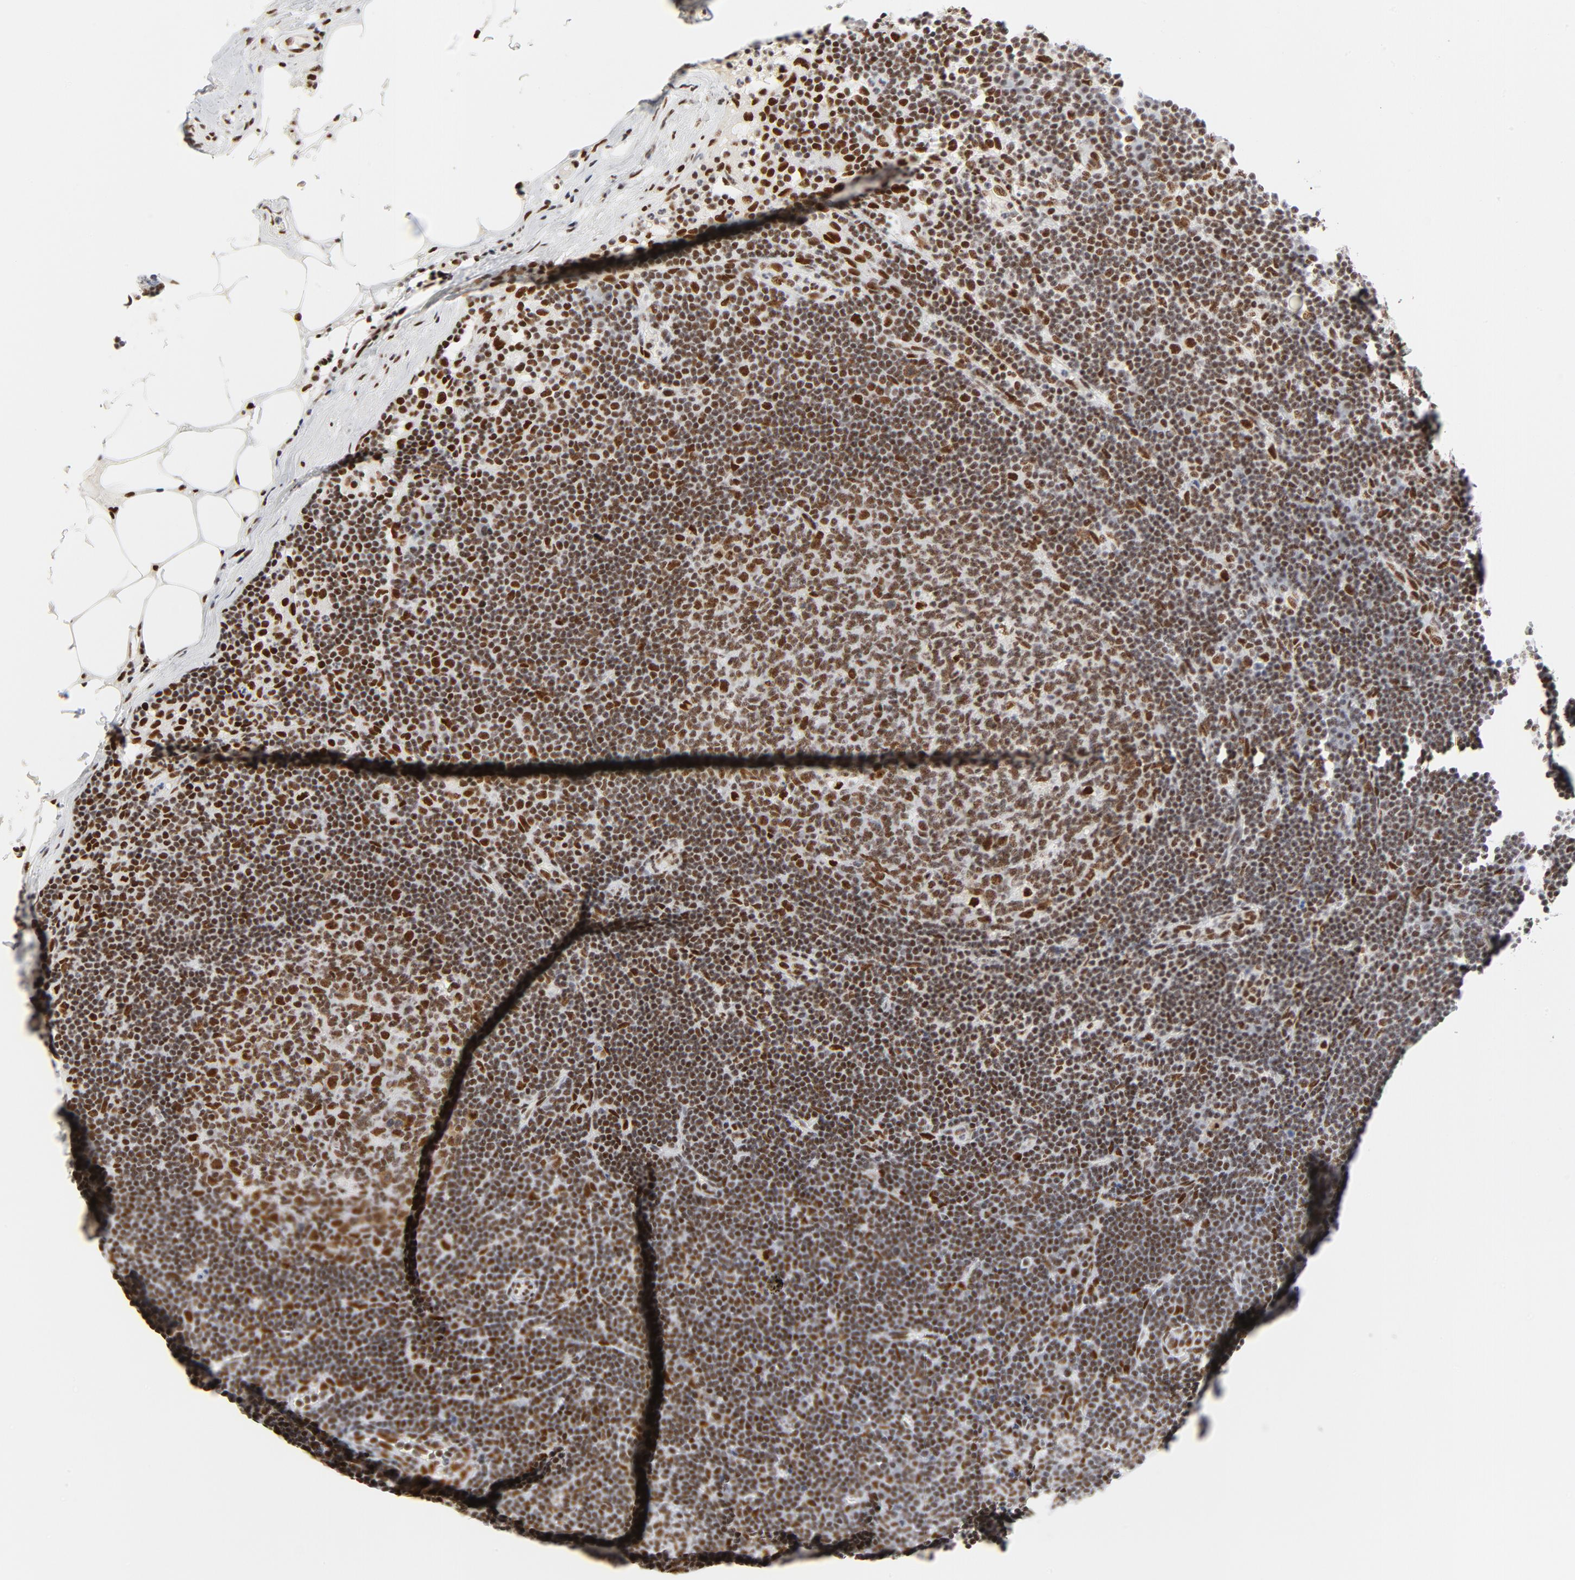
{"staining": {"intensity": "moderate", "quantity": ">75%", "location": "nuclear"}, "tissue": "lymph node", "cell_type": "Germinal center cells", "image_type": "normal", "snomed": [{"axis": "morphology", "description": "Normal tissue, NOS"}, {"axis": "morphology", "description": "Squamous cell carcinoma, metastatic, NOS"}, {"axis": "topography", "description": "Lymph node"}], "caption": "IHC staining of benign lymph node, which reveals medium levels of moderate nuclear expression in approximately >75% of germinal center cells indicating moderate nuclear protein staining. The staining was performed using DAB (3,3'-diaminobenzidine) (brown) for protein detection and nuclei were counterstained in hematoxylin (blue).", "gene": "GTF2H1", "patient": {"sex": "female", "age": 53}}